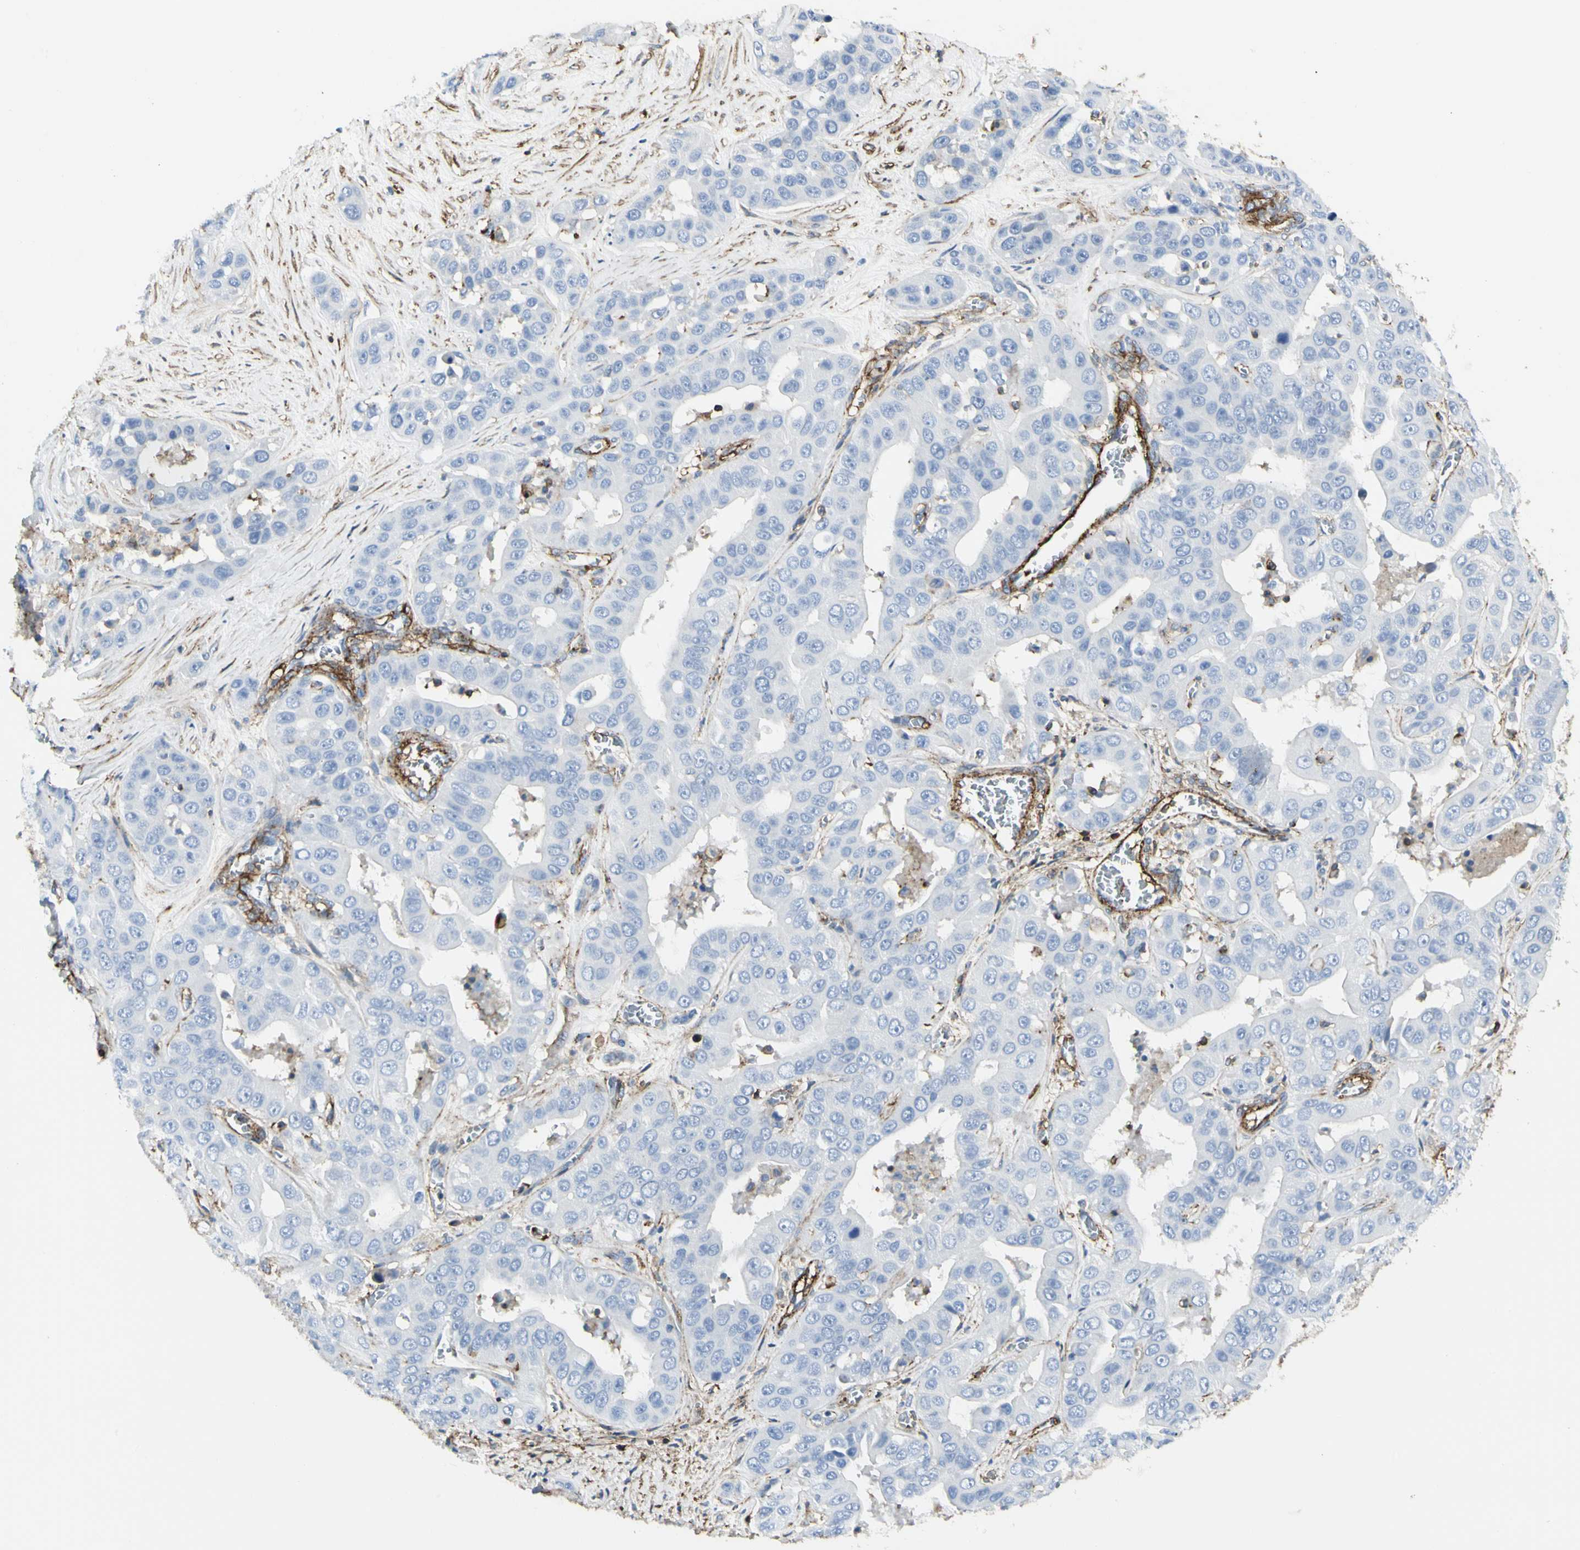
{"staining": {"intensity": "negative", "quantity": "none", "location": "none"}, "tissue": "liver cancer", "cell_type": "Tumor cells", "image_type": "cancer", "snomed": [{"axis": "morphology", "description": "Cholangiocarcinoma"}, {"axis": "topography", "description": "Liver"}], "caption": "DAB immunohistochemical staining of human liver cancer exhibits no significant positivity in tumor cells. (DAB (3,3'-diaminobenzidine) IHC visualized using brightfield microscopy, high magnification).", "gene": "CLEC2B", "patient": {"sex": "female", "age": 52}}